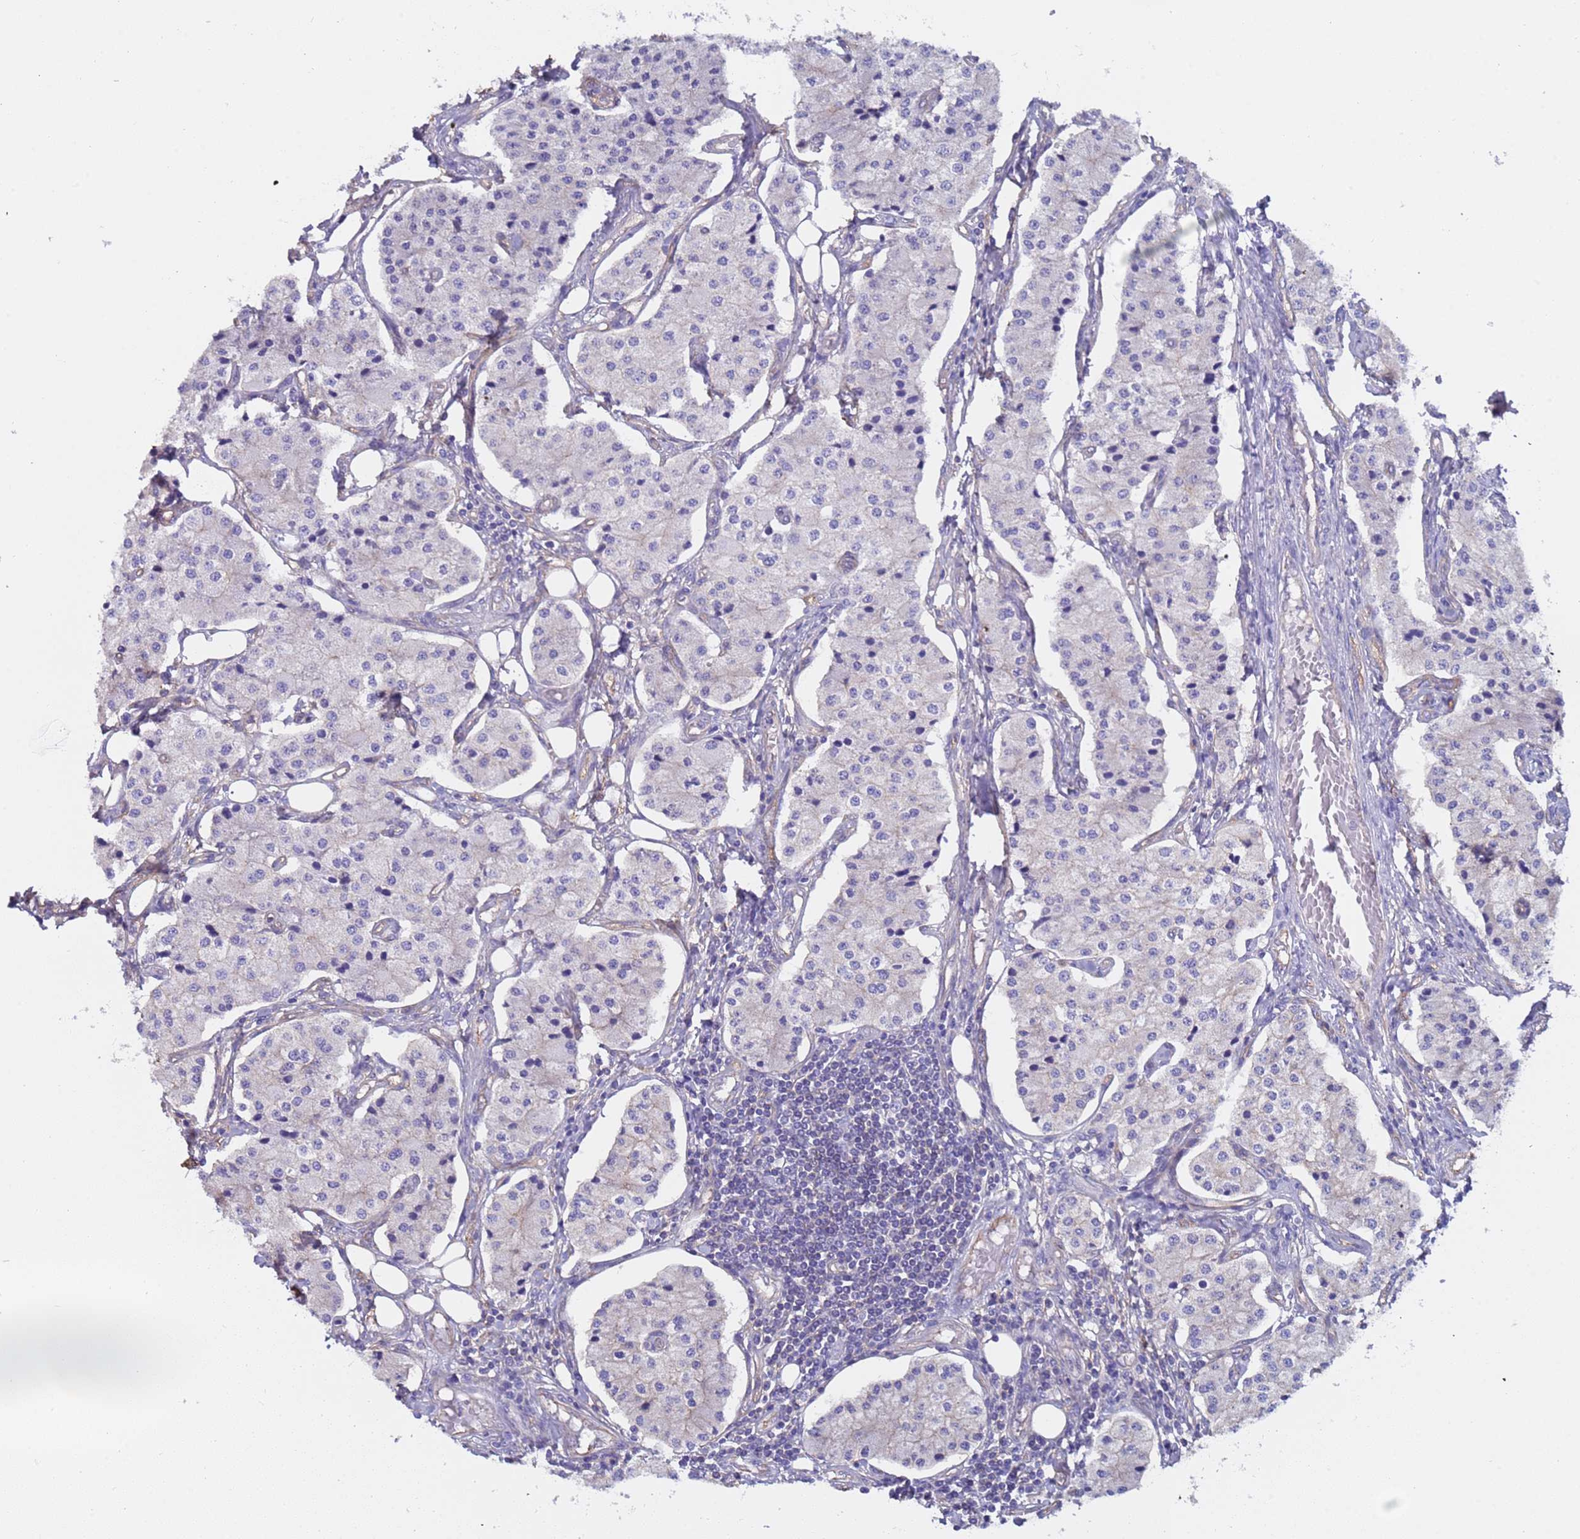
{"staining": {"intensity": "negative", "quantity": "none", "location": "none"}, "tissue": "carcinoid", "cell_type": "Tumor cells", "image_type": "cancer", "snomed": [{"axis": "morphology", "description": "Carcinoid, malignant, NOS"}, {"axis": "topography", "description": "Colon"}], "caption": "Immunohistochemistry of human carcinoid (malignant) exhibits no expression in tumor cells.", "gene": "ZNF248", "patient": {"sex": "female", "age": 52}}